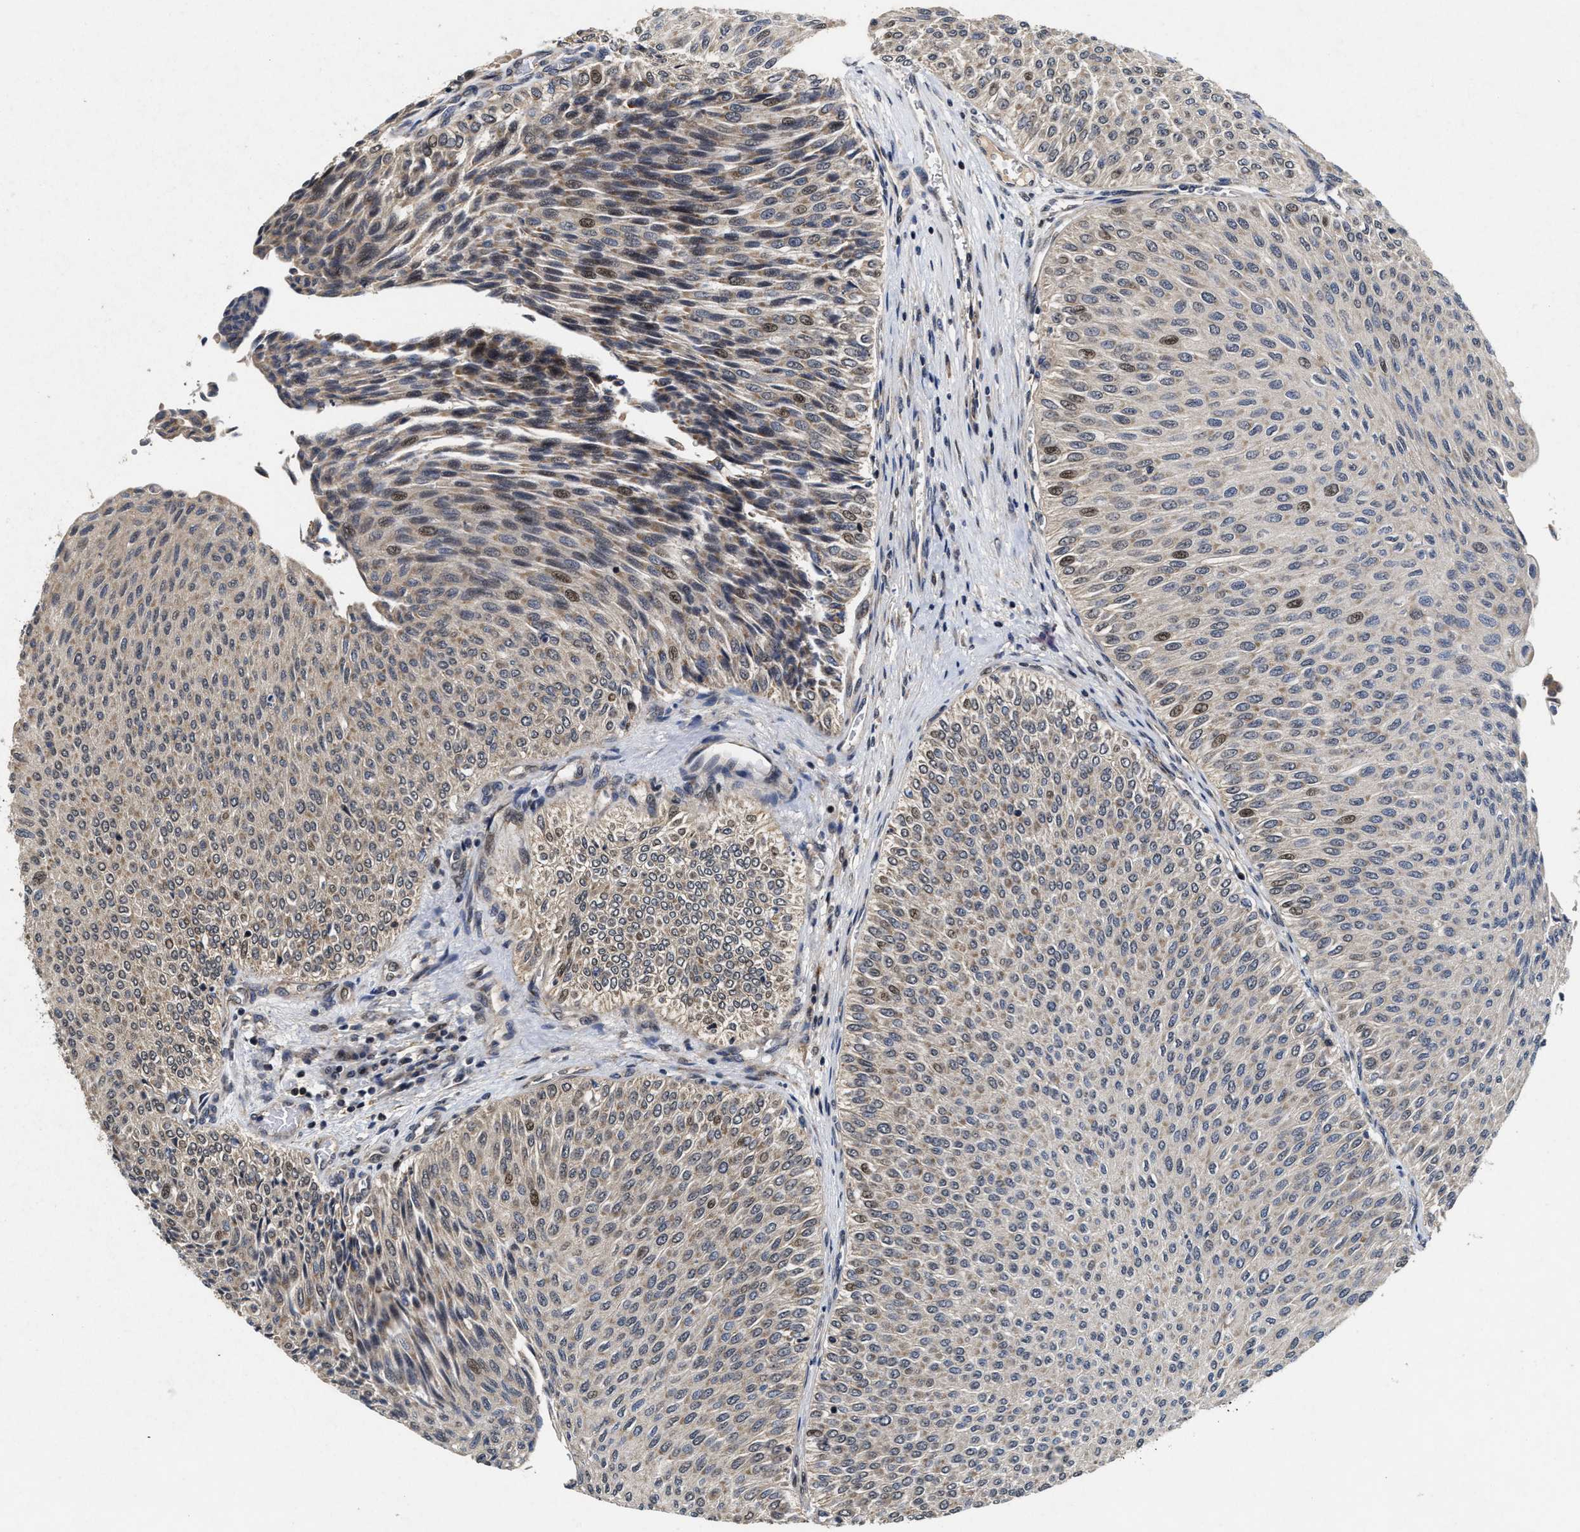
{"staining": {"intensity": "weak", "quantity": "25%-75%", "location": "cytoplasmic/membranous"}, "tissue": "urothelial cancer", "cell_type": "Tumor cells", "image_type": "cancer", "snomed": [{"axis": "morphology", "description": "Urothelial carcinoma, Low grade"}, {"axis": "topography", "description": "Urinary bladder"}], "caption": "Tumor cells show weak cytoplasmic/membranous positivity in approximately 25%-75% of cells in urothelial cancer.", "gene": "SCYL2", "patient": {"sex": "male", "age": 78}}